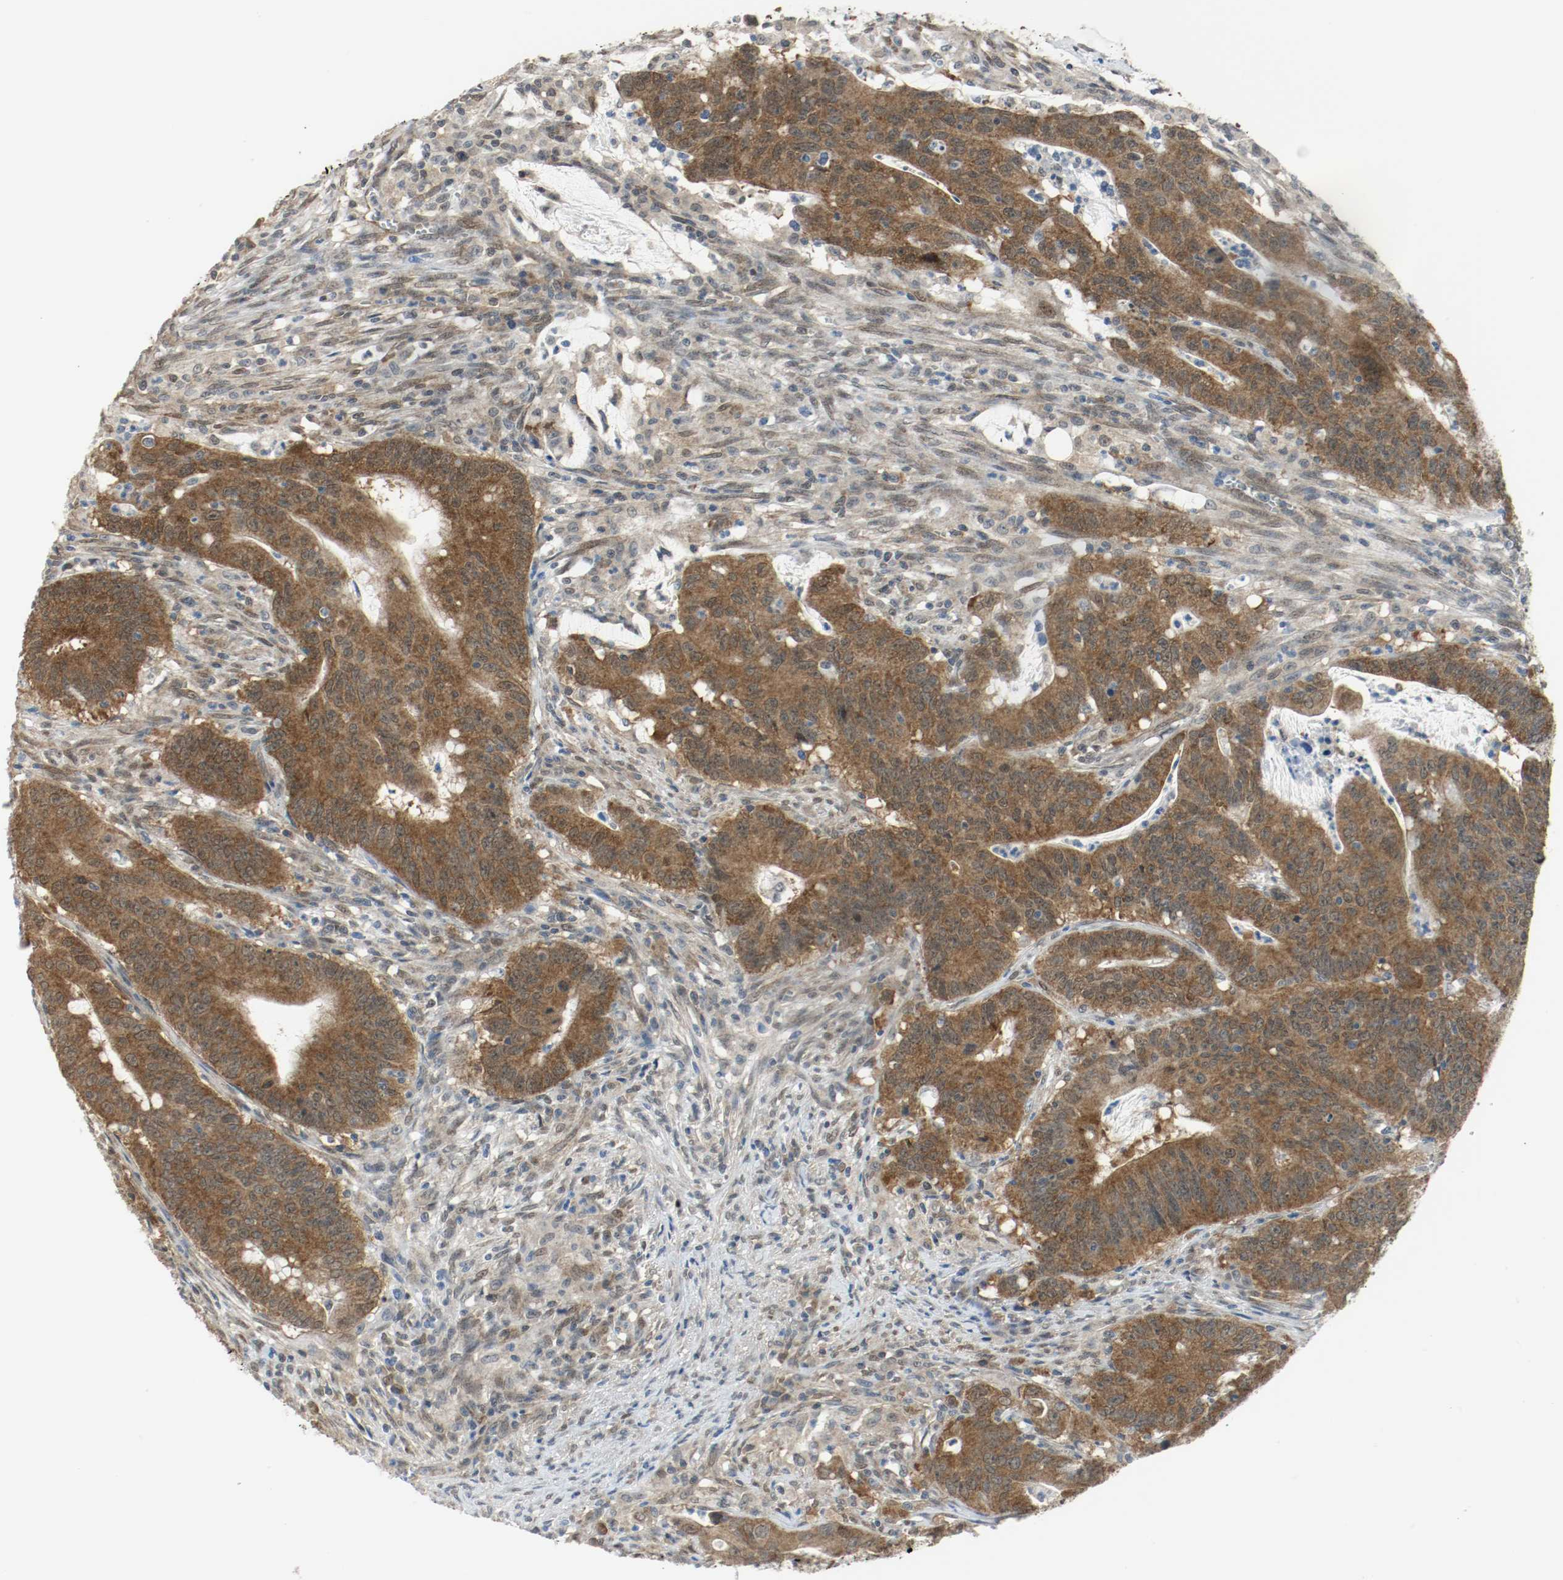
{"staining": {"intensity": "strong", "quantity": ">75%", "location": "cytoplasmic/membranous,nuclear"}, "tissue": "colorectal cancer", "cell_type": "Tumor cells", "image_type": "cancer", "snomed": [{"axis": "morphology", "description": "Adenocarcinoma, NOS"}, {"axis": "topography", "description": "Colon"}], "caption": "Immunohistochemical staining of colorectal cancer (adenocarcinoma) reveals high levels of strong cytoplasmic/membranous and nuclear protein staining in approximately >75% of tumor cells. (IHC, brightfield microscopy, high magnification).", "gene": "PPME1", "patient": {"sex": "male", "age": 45}}